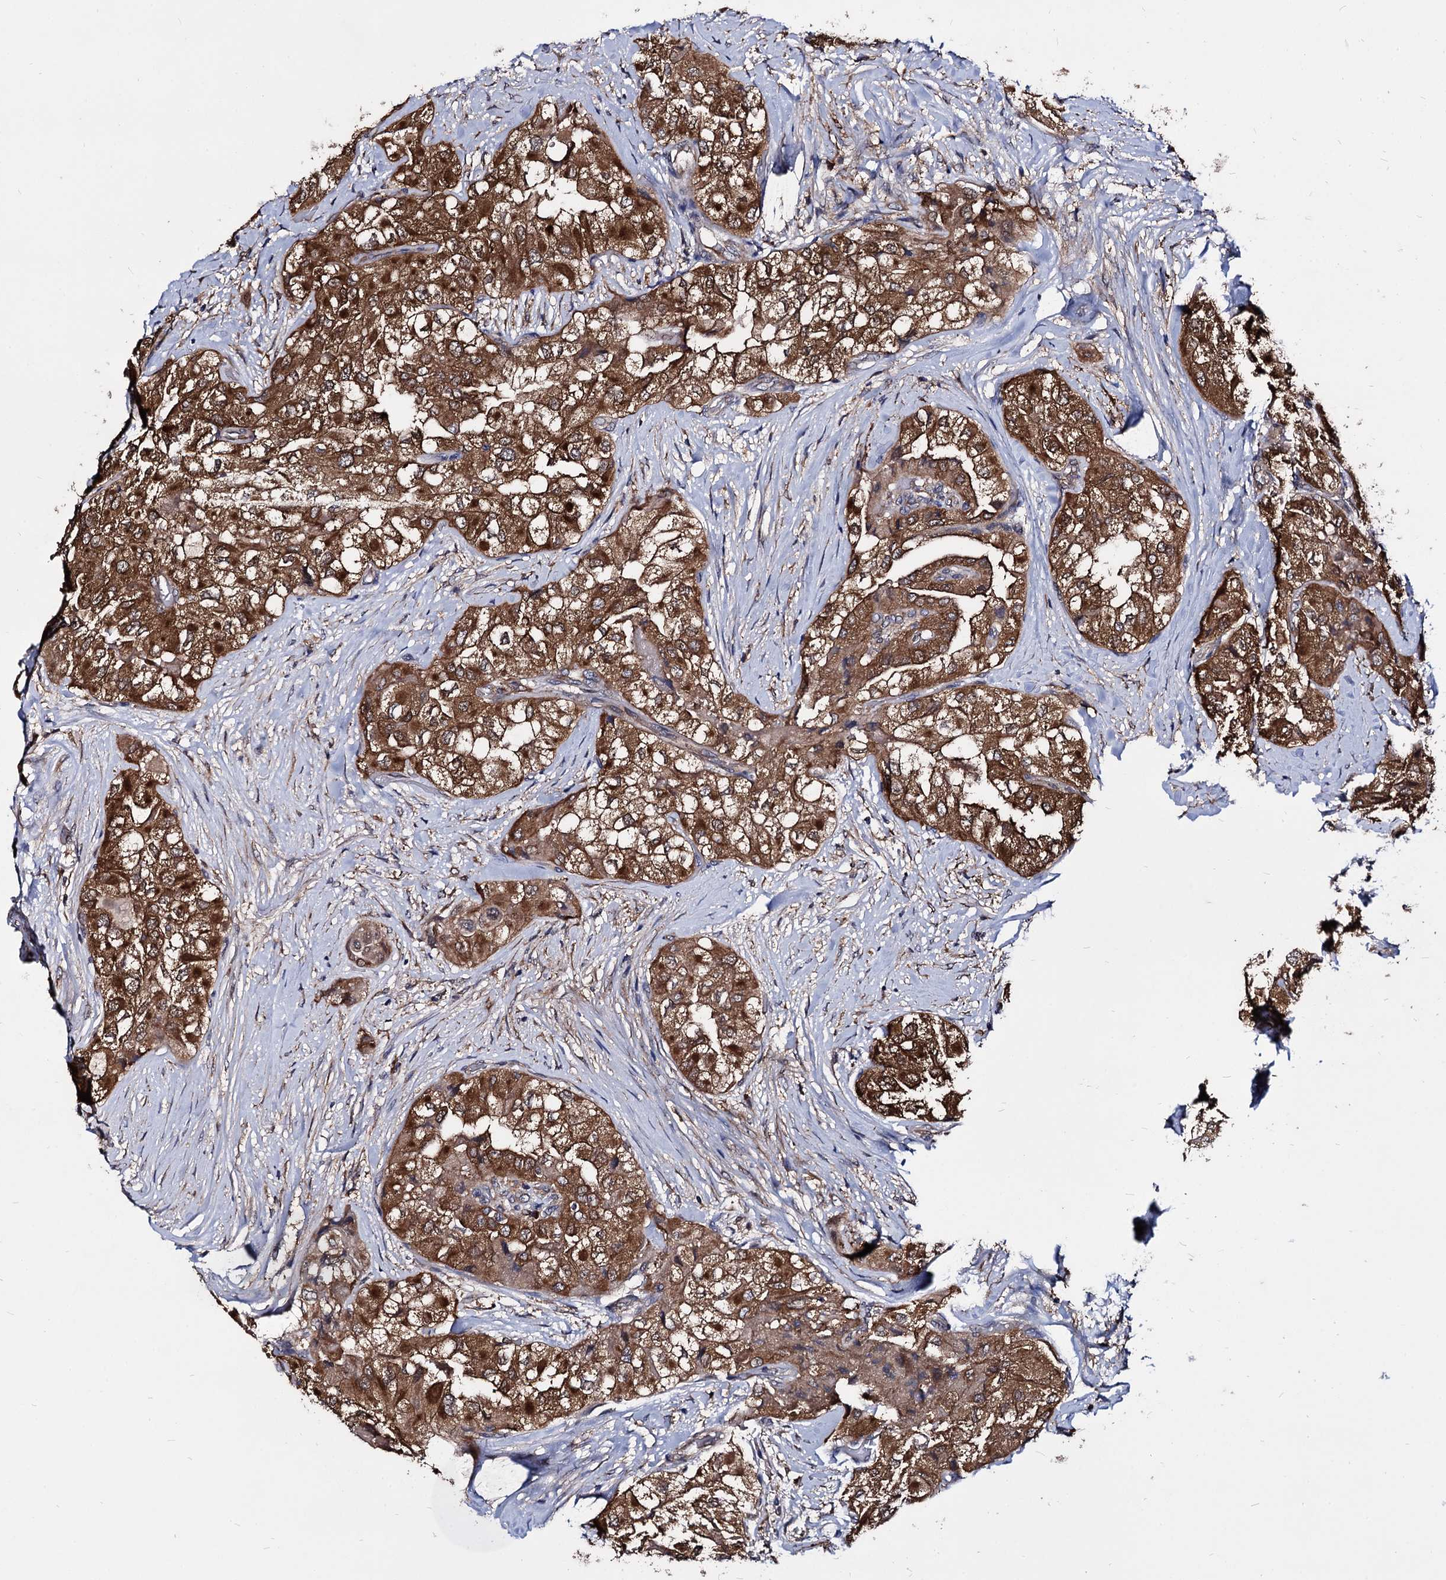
{"staining": {"intensity": "strong", "quantity": ">75%", "location": "cytoplasmic/membranous,nuclear"}, "tissue": "thyroid cancer", "cell_type": "Tumor cells", "image_type": "cancer", "snomed": [{"axis": "morphology", "description": "Papillary adenocarcinoma, NOS"}, {"axis": "topography", "description": "Thyroid gland"}], "caption": "Human thyroid papillary adenocarcinoma stained with a protein marker displays strong staining in tumor cells.", "gene": "NME1", "patient": {"sex": "female", "age": 59}}